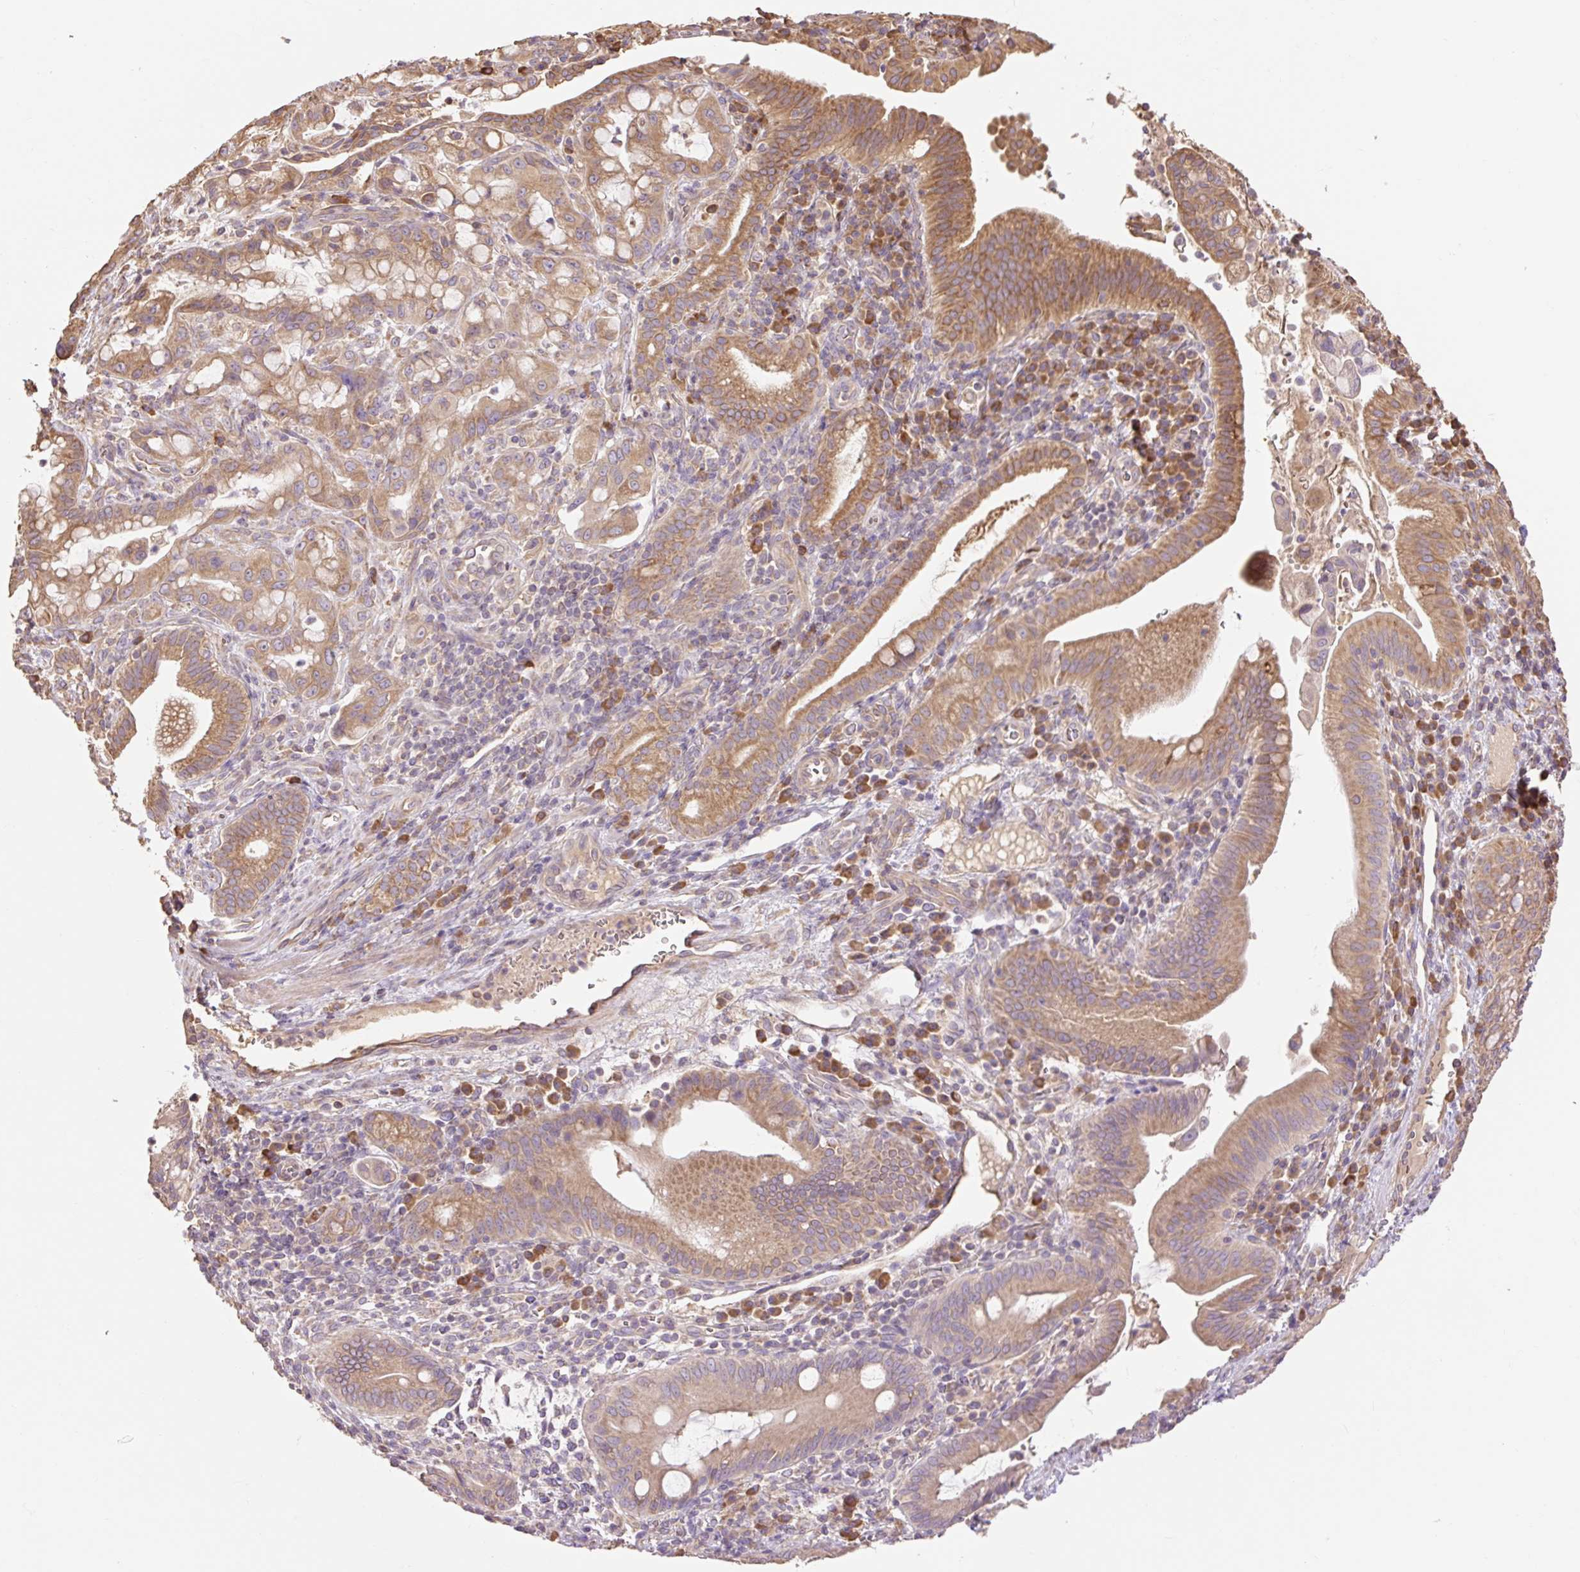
{"staining": {"intensity": "moderate", "quantity": ">75%", "location": "cytoplasmic/membranous"}, "tissue": "pancreatic cancer", "cell_type": "Tumor cells", "image_type": "cancer", "snomed": [{"axis": "morphology", "description": "Adenocarcinoma, NOS"}, {"axis": "topography", "description": "Pancreas"}], "caption": "Immunohistochemical staining of adenocarcinoma (pancreatic) shows moderate cytoplasmic/membranous protein positivity in about >75% of tumor cells. (Stains: DAB in brown, nuclei in blue, Microscopy: brightfield microscopy at high magnification).", "gene": "DESI1", "patient": {"sex": "male", "age": 68}}